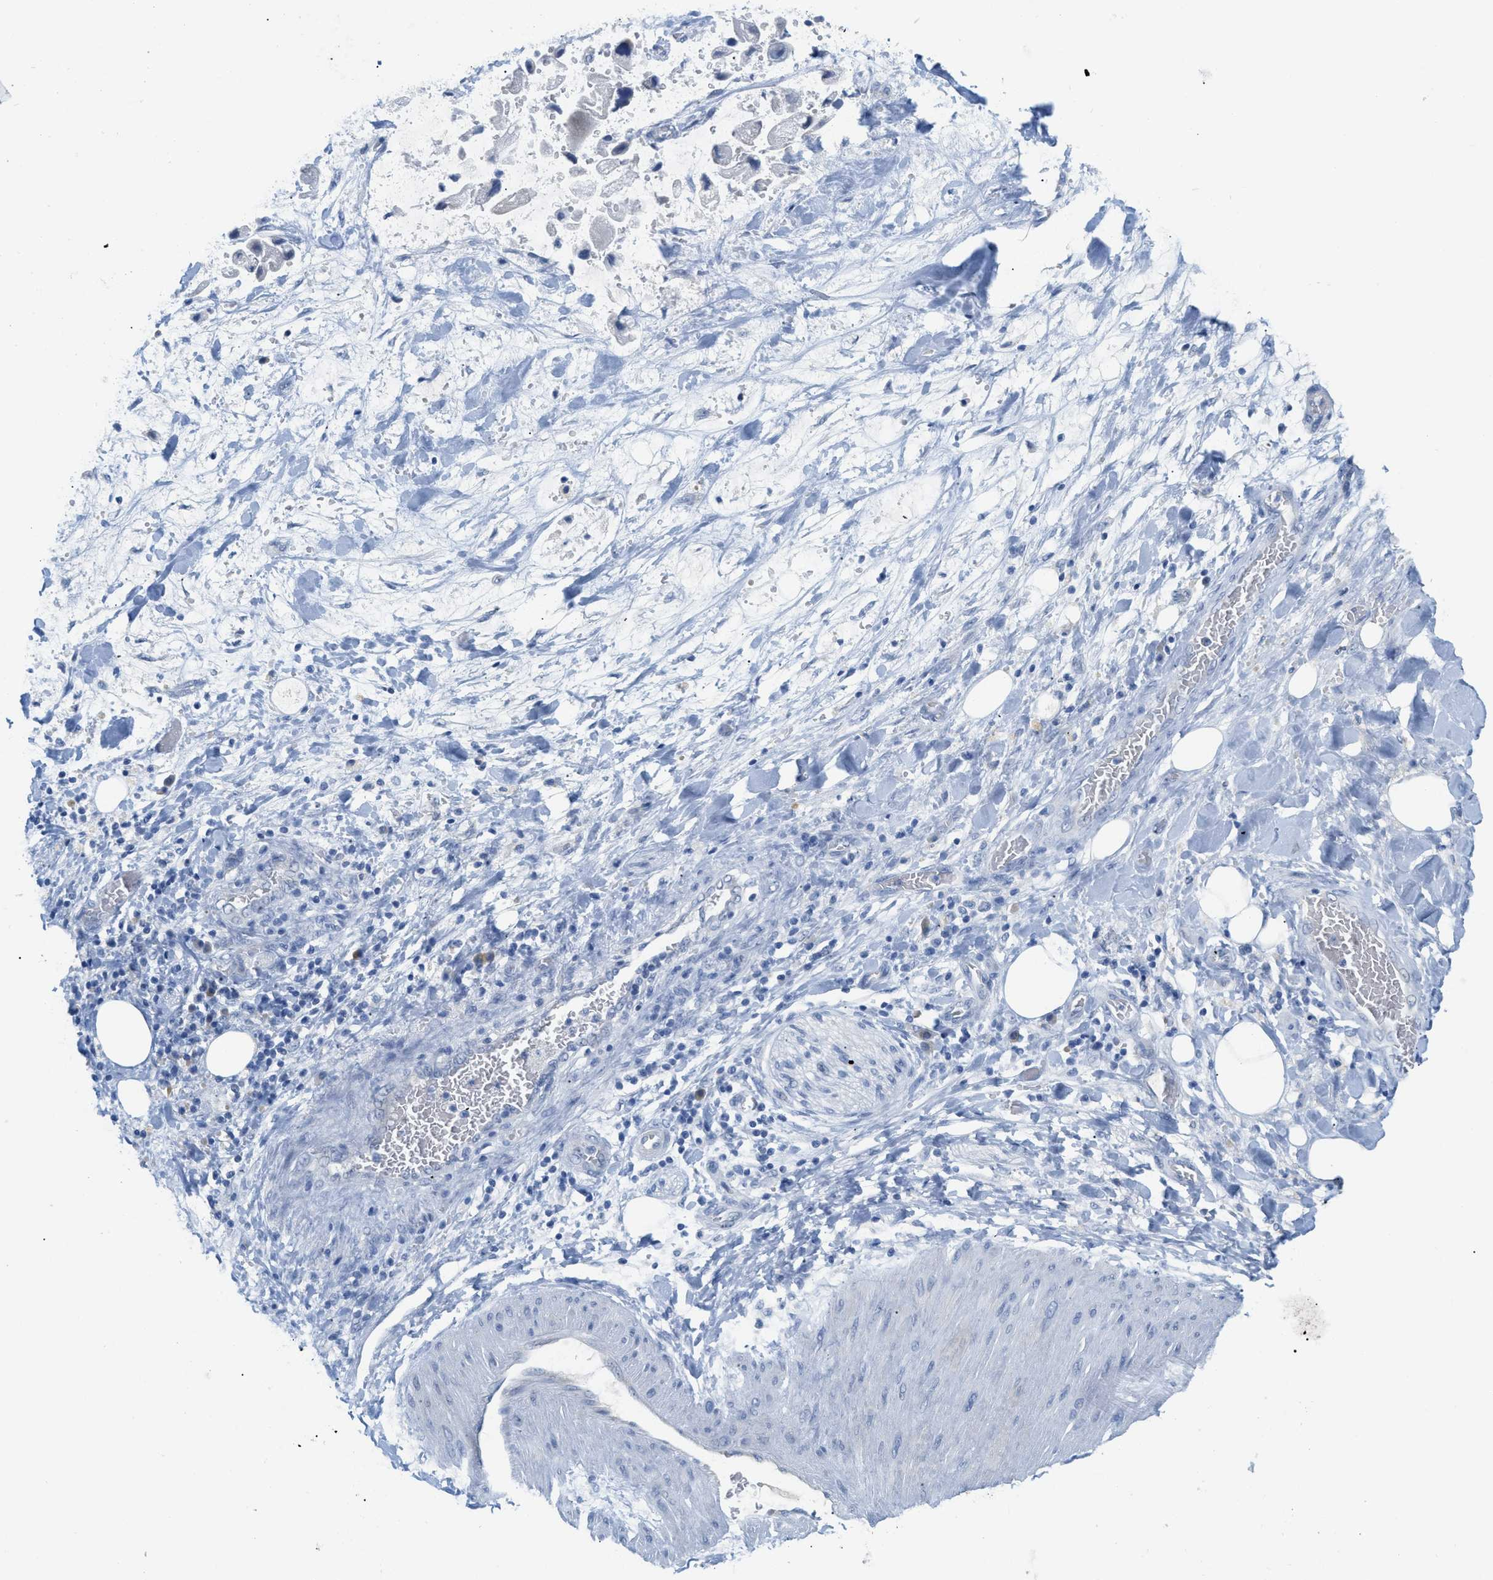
{"staining": {"intensity": "negative", "quantity": "none", "location": "none"}, "tissue": "adipose tissue", "cell_type": "Adipocytes", "image_type": "normal", "snomed": [{"axis": "morphology", "description": "Normal tissue, NOS"}, {"axis": "morphology", "description": "Cholangiocarcinoma"}, {"axis": "topography", "description": "Liver"}, {"axis": "topography", "description": "Peripheral nerve tissue"}], "caption": "Adipose tissue stained for a protein using immunohistochemistry (IHC) shows no expression adipocytes.", "gene": "HSF2", "patient": {"sex": "male", "age": 50}}